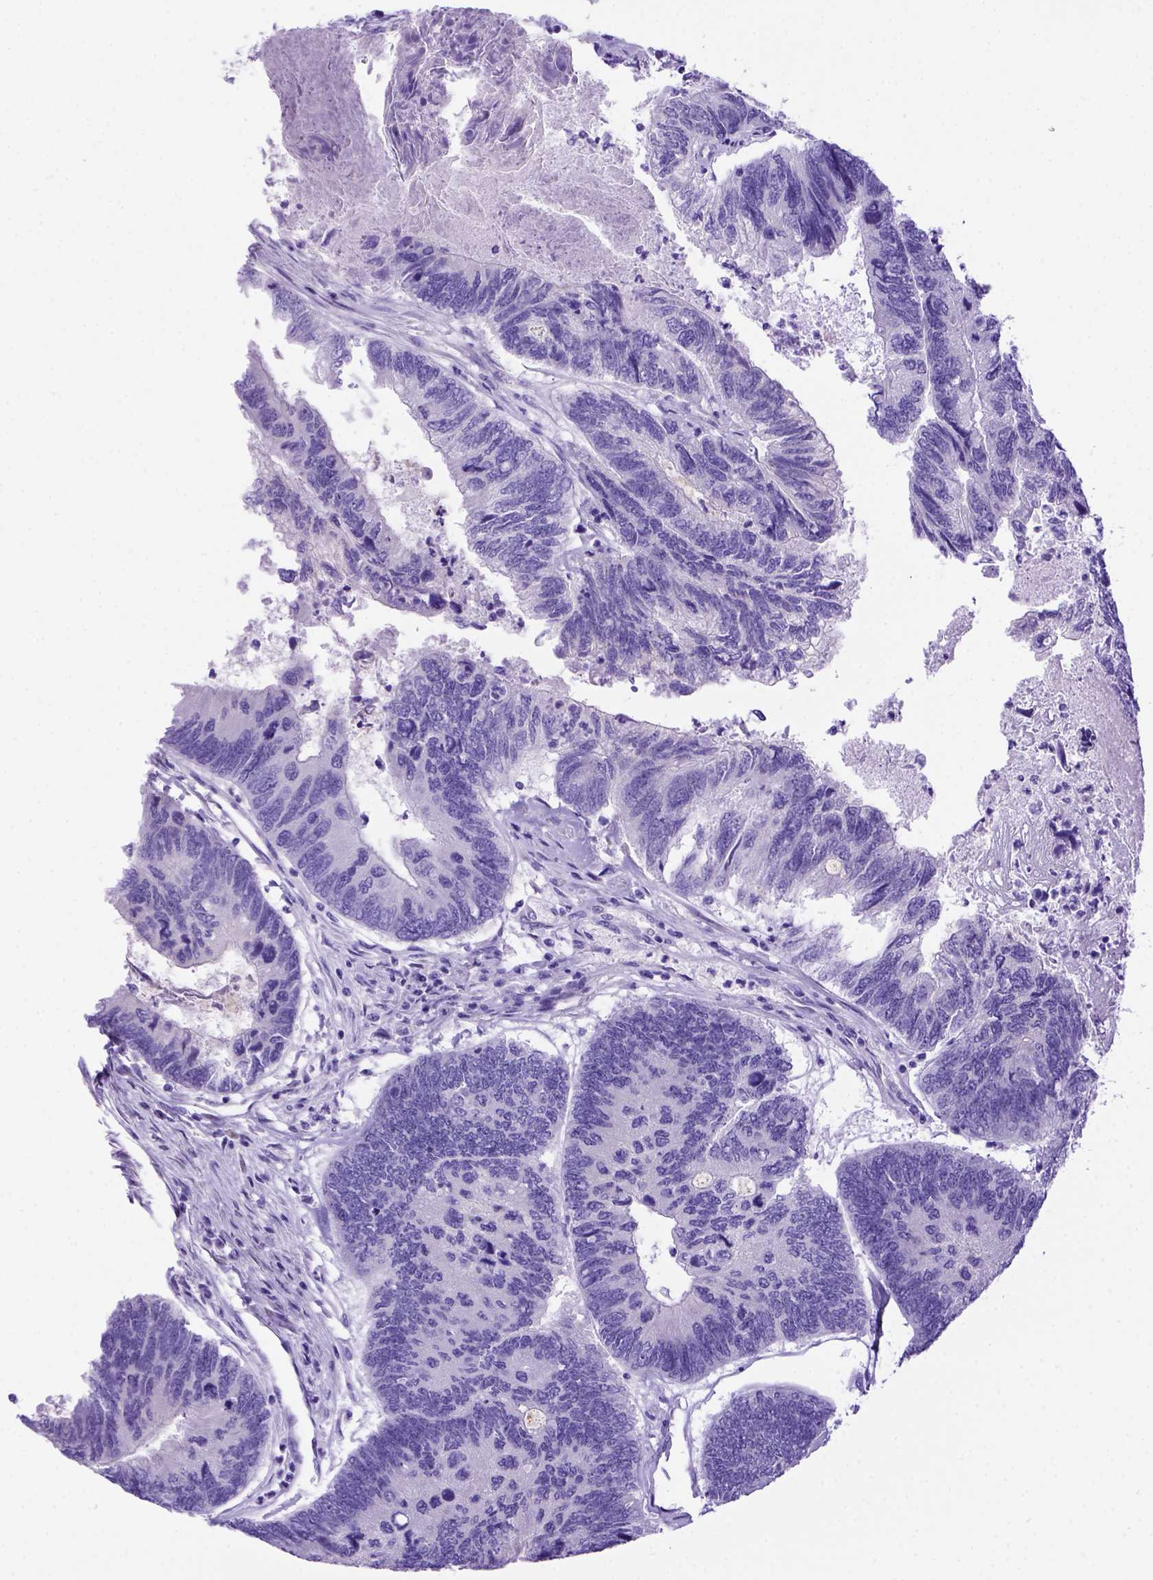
{"staining": {"intensity": "negative", "quantity": "none", "location": "none"}, "tissue": "colorectal cancer", "cell_type": "Tumor cells", "image_type": "cancer", "snomed": [{"axis": "morphology", "description": "Adenocarcinoma, NOS"}, {"axis": "topography", "description": "Colon"}], "caption": "High power microscopy photomicrograph of an IHC micrograph of colorectal cancer, revealing no significant expression in tumor cells.", "gene": "MEOX2", "patient": {"sex": "female", "age": 67}}